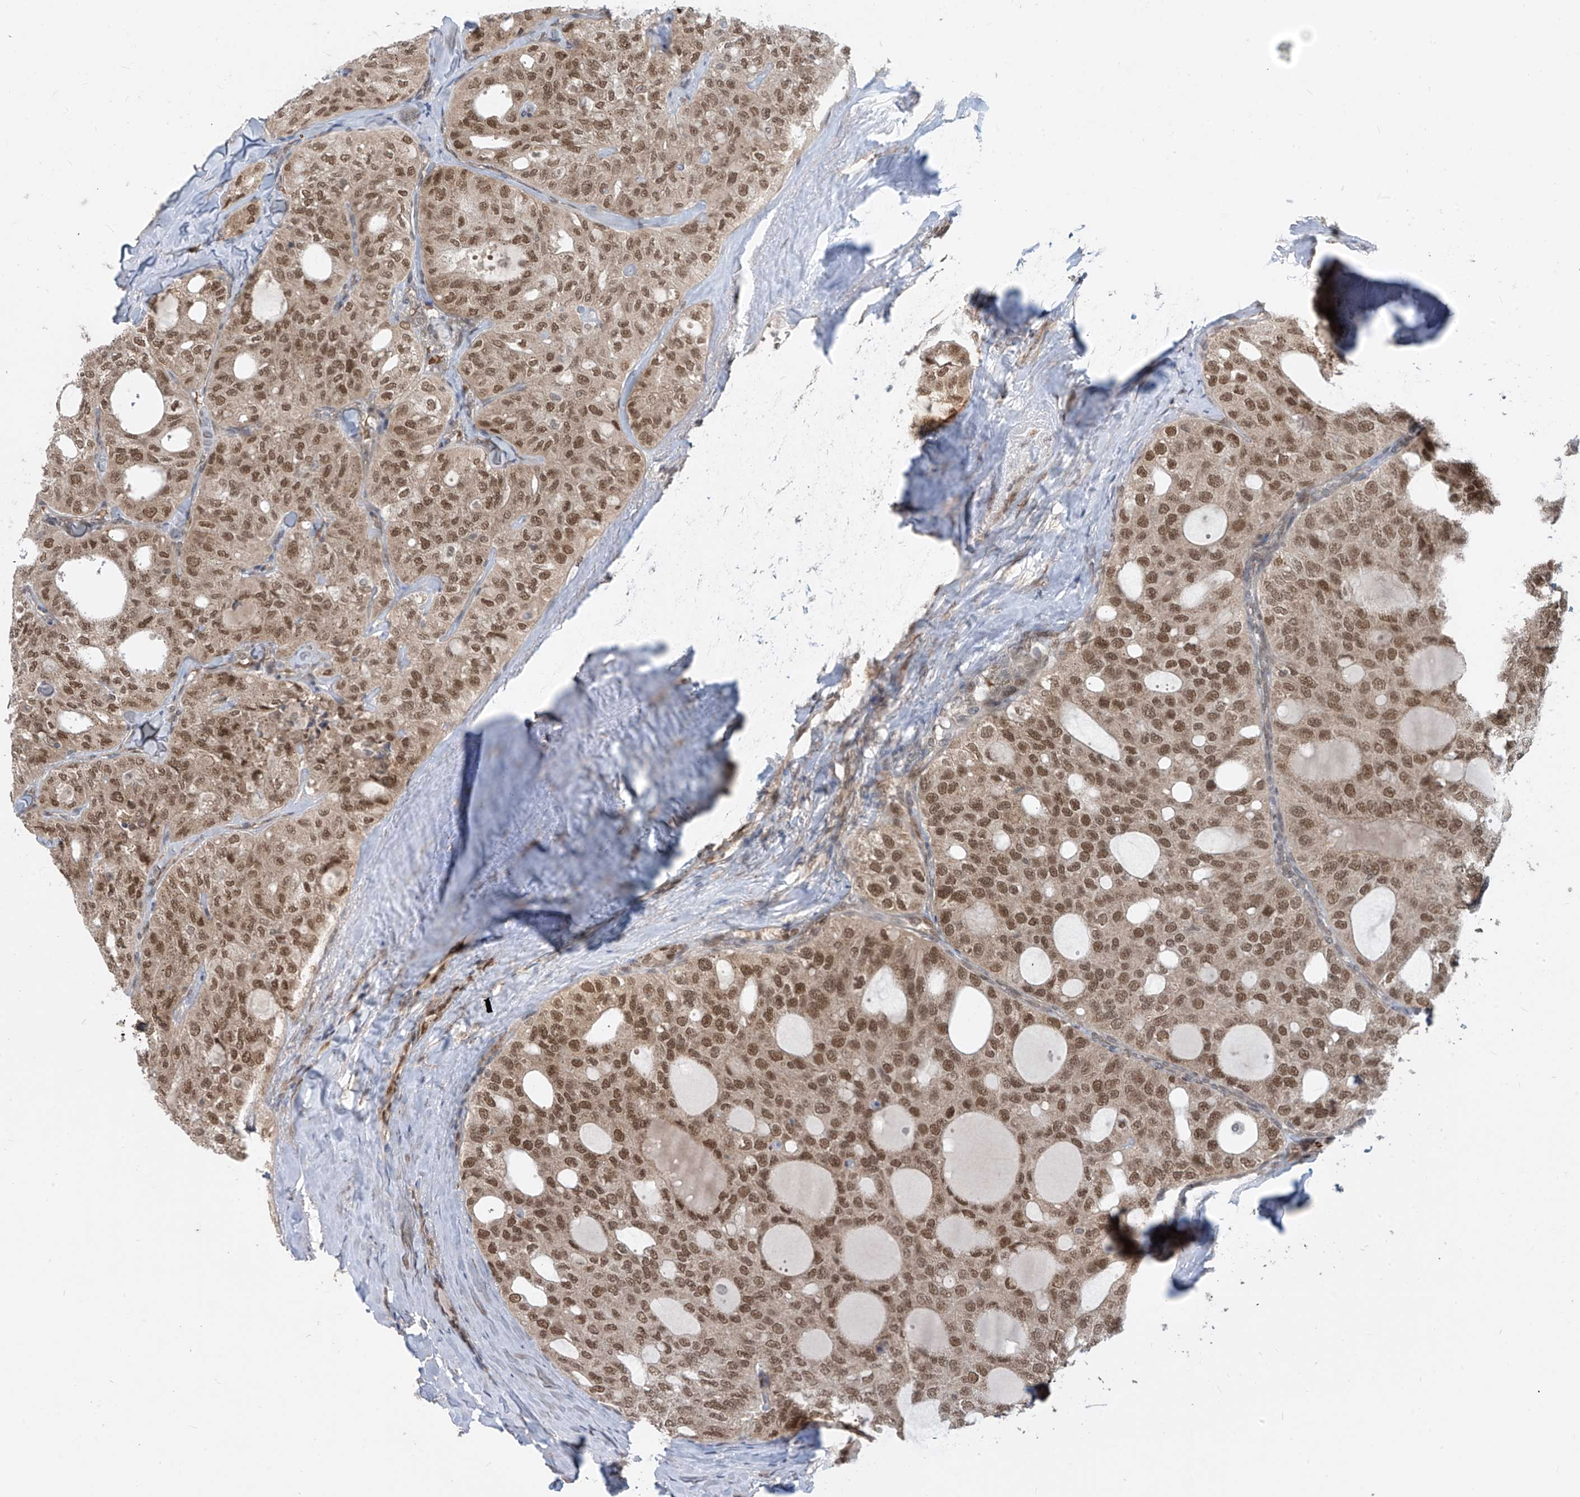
{"staining": {"intensity": "moderate", "quantity": ">75%", "location": "nuclear"}, "tissue": "thyroid cancer", "cell_type": "Tumor cells", "image_type": "cancer", "snomed": [{"axis": "morphology", "description": "Follicular adenoma carcinoma, NOS"}, {"axis": "topography", "description": "Thyroid gland"}], "caption": "Immunohistochemistry histopathology image of neoplastic tissue: thyroid cancer (follicular adenoma carcinoma) stained using immunohistochemistry reveals medium levels of moderate protein expression localized specifically in the nuclear of tumor cells, appearing as a nuclear brown color.", "gene": "LAGE3", "patient": {"sex": "male", "age": 75}}